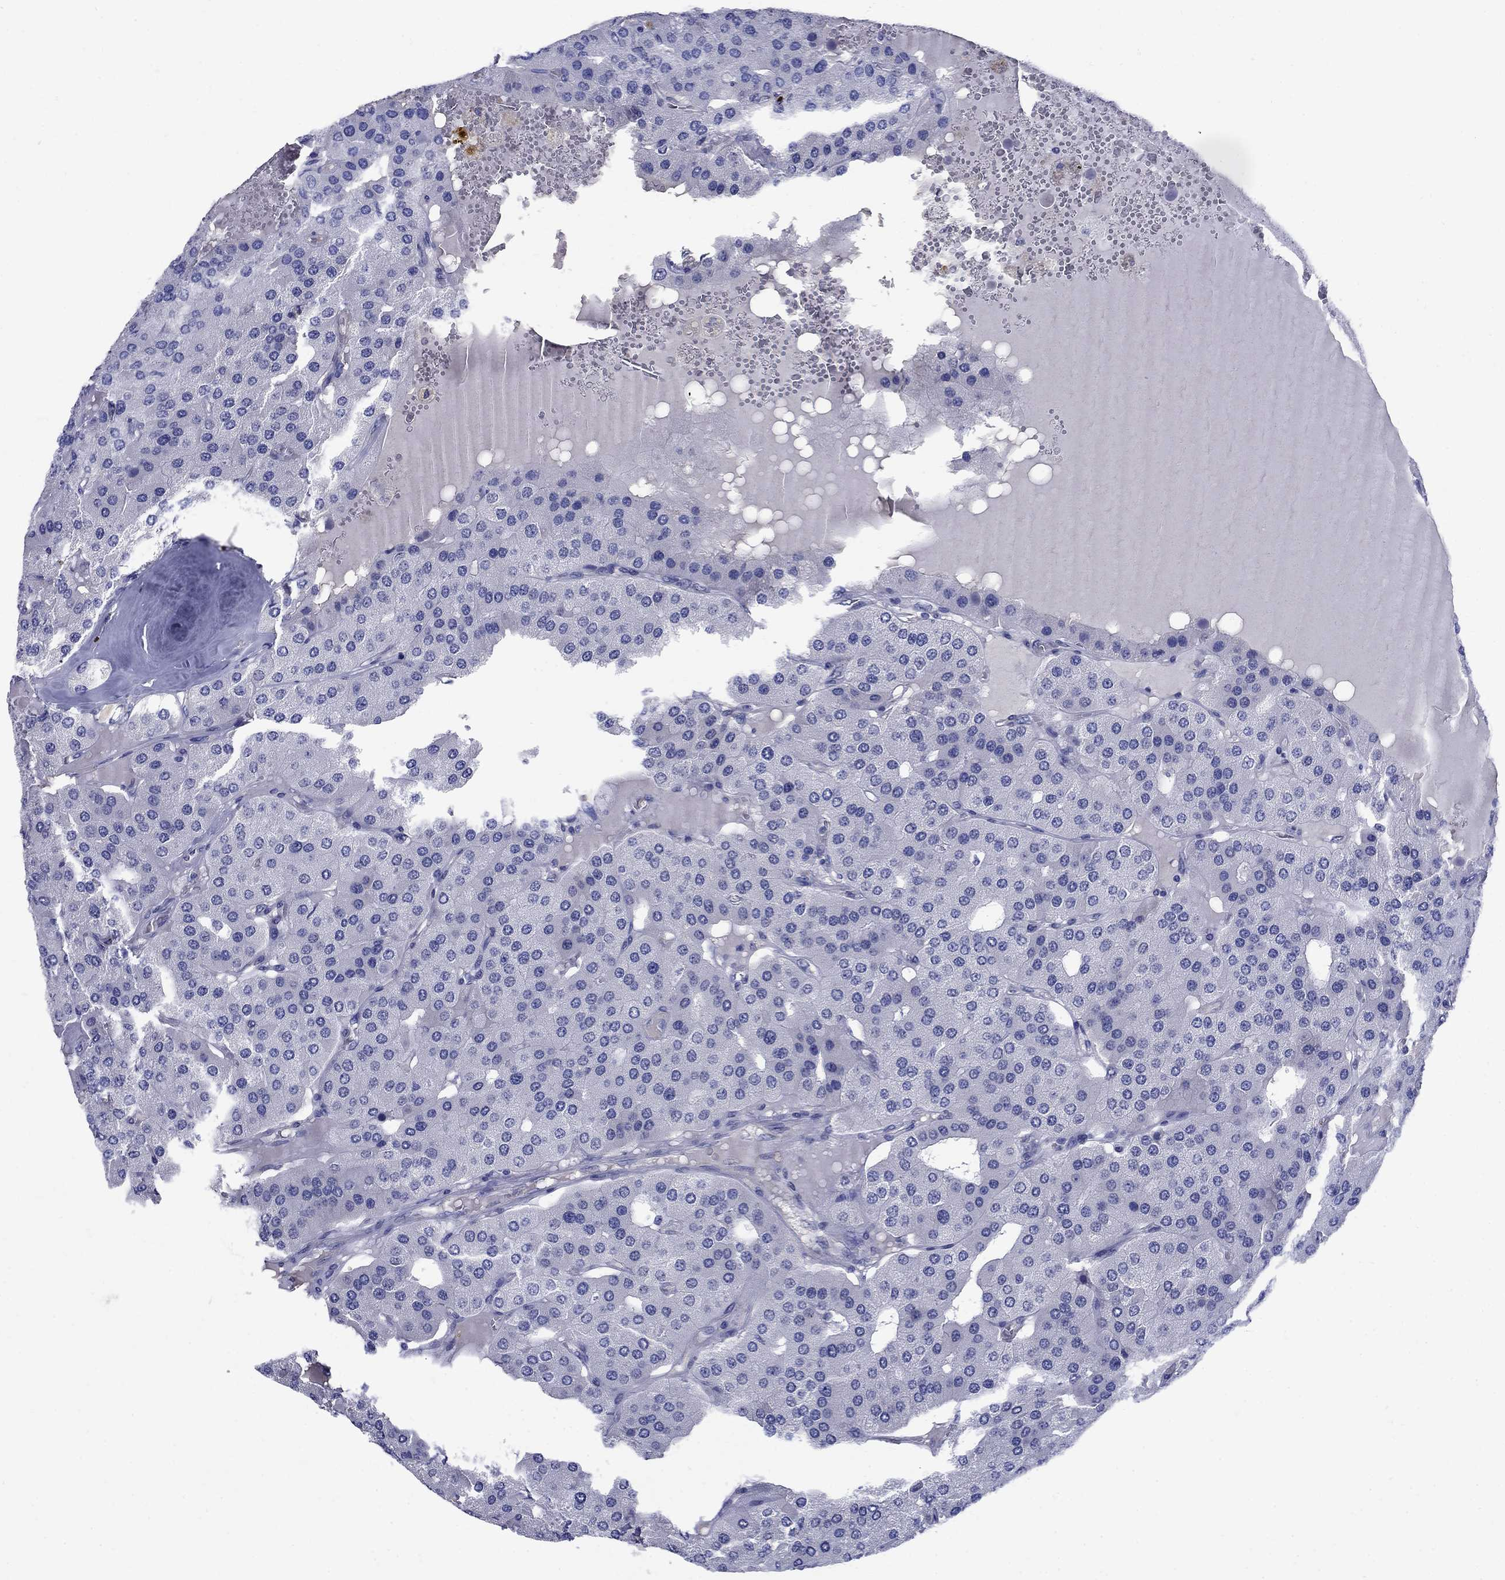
{"staining": {"intensity": "negative", "quantity": "none", "location": "none"}, "tissue": "parathyroid gland", "cell_type": "Glandular cells", "image_type": "normal", "snomed": [{"axis": "morphology", "description": "Normal tissue, NOS"}, {"axis": "morphology", "description": "Adenoma, NOS"}, {"axis": "topography", "description": "Parathyroid gland"}], "caption": "This is a micrograph of IHC staining of benign parathyroid gland, which shows no positivity in glandular cells.", "gene": "SMCP", "patient": {"sex": "female", "age": 86}}